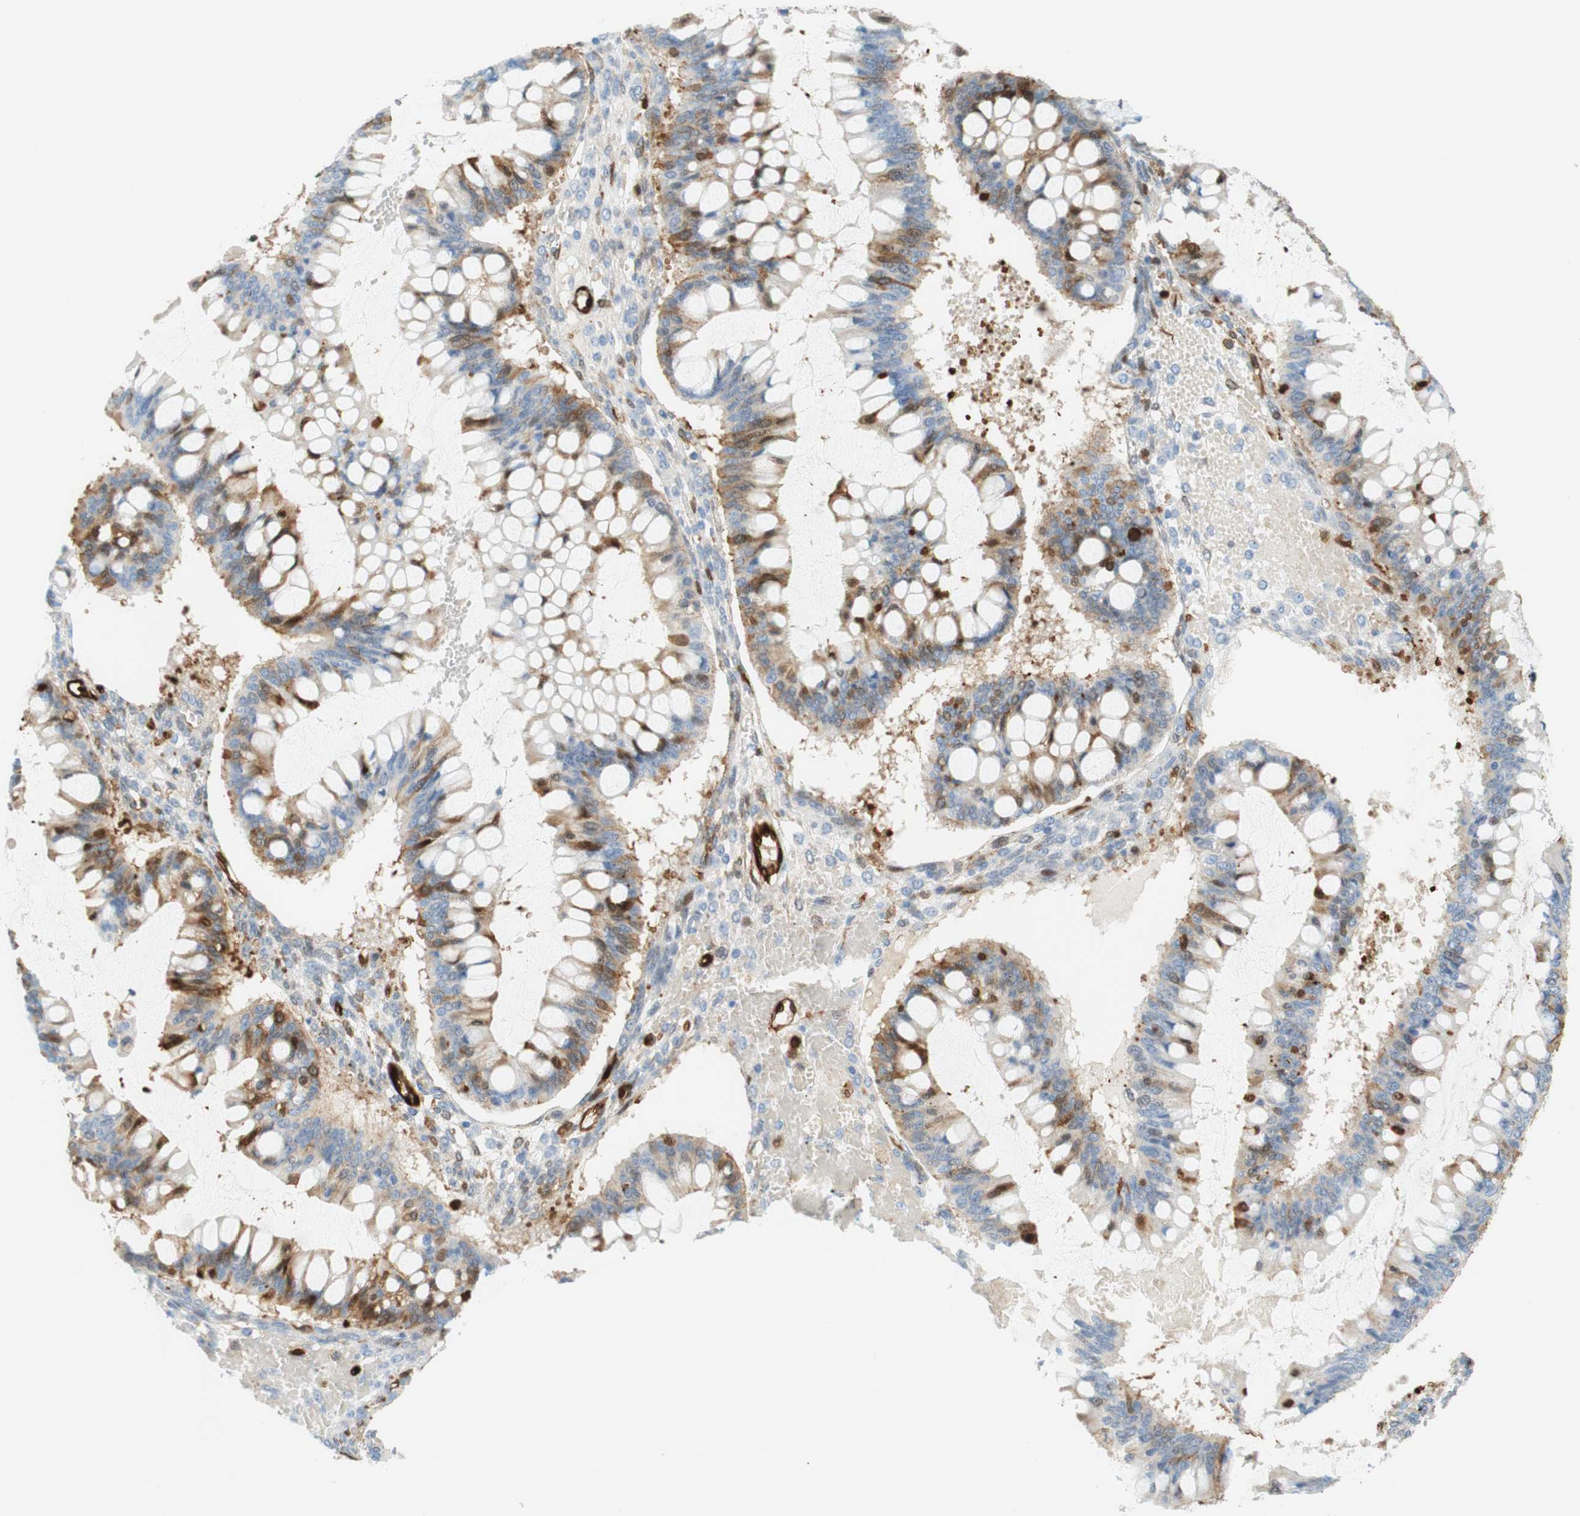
{"staining": {"intensity": "moderate", "quantity": "25%-75%", "location": "cytoplasmic/membranous"}, "tissue": "ovarian cancer", "cell_type": "Tumor cells", "image_type": "cancer", "snomed": [{"axis": "morphology", "description": "Cystadenocarcinoma, mucinous, NOS"}, {"axis": "topography", "description": "Ovary"}], "caption": "Protein analysis of ovarian cancer tissue reveals moderate cytoplasmic/membranous expression in about 25%-75% of tumor cells. (Brightfield microscopy of DAB IHC at high magnification).", "gene": "STMN1", "patient": {"sex": "female", "age": 73}}